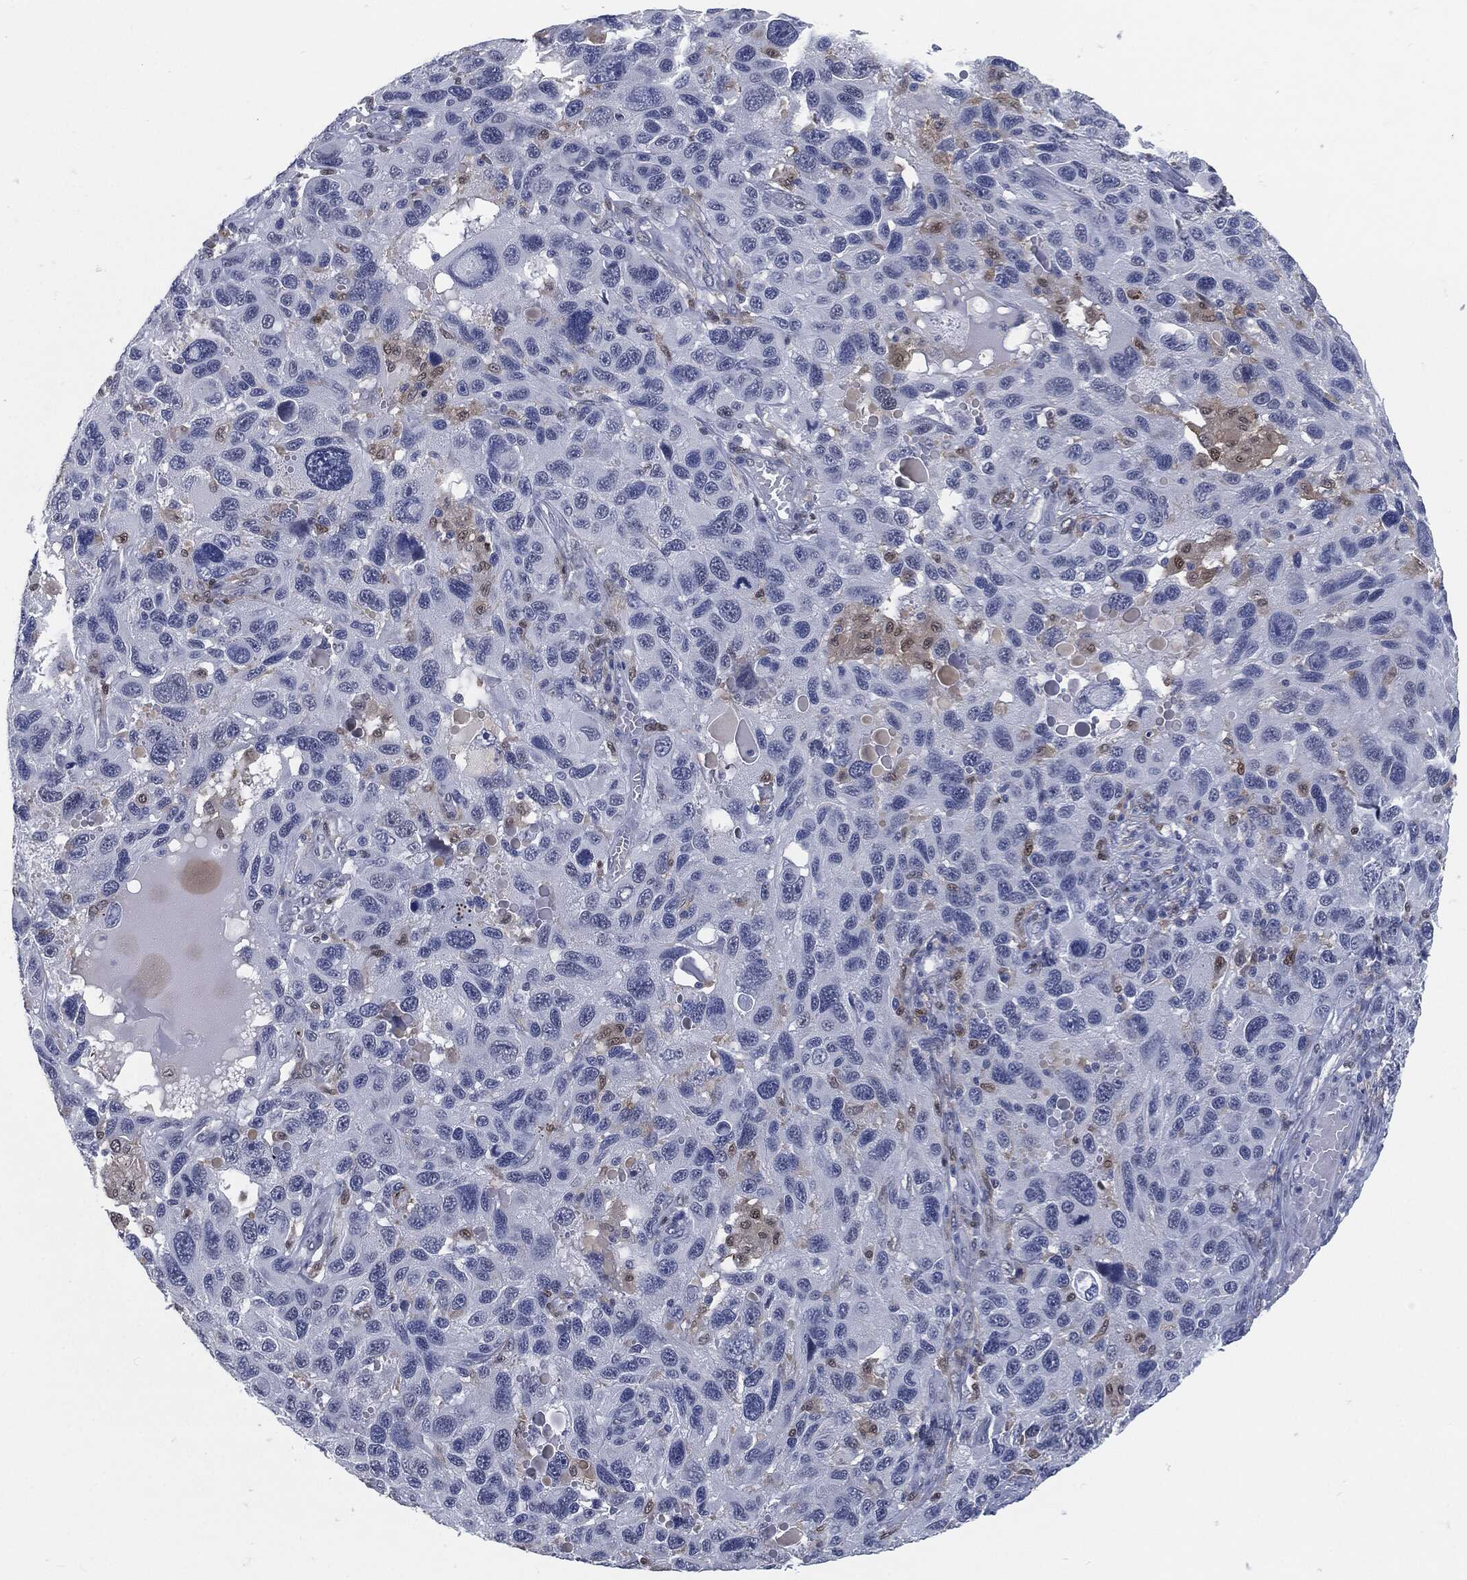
{"staining": {"intensity": "negative", "quantity": "none", "location": "none"}, "tissue": "melanoma", "cell_type": "Tumor cells", "image_type": "cancer", "snomed": [{"axis": "morphology", "description": "Malignant melanoma, NOS"}, {"axis": "topography", "description": "Skin"}], "caption": "The histopathology image reveals no staining of tumor cells in melanoma.", "gene": "PROM1", "patient": {"sex": "male", "age": 53}}